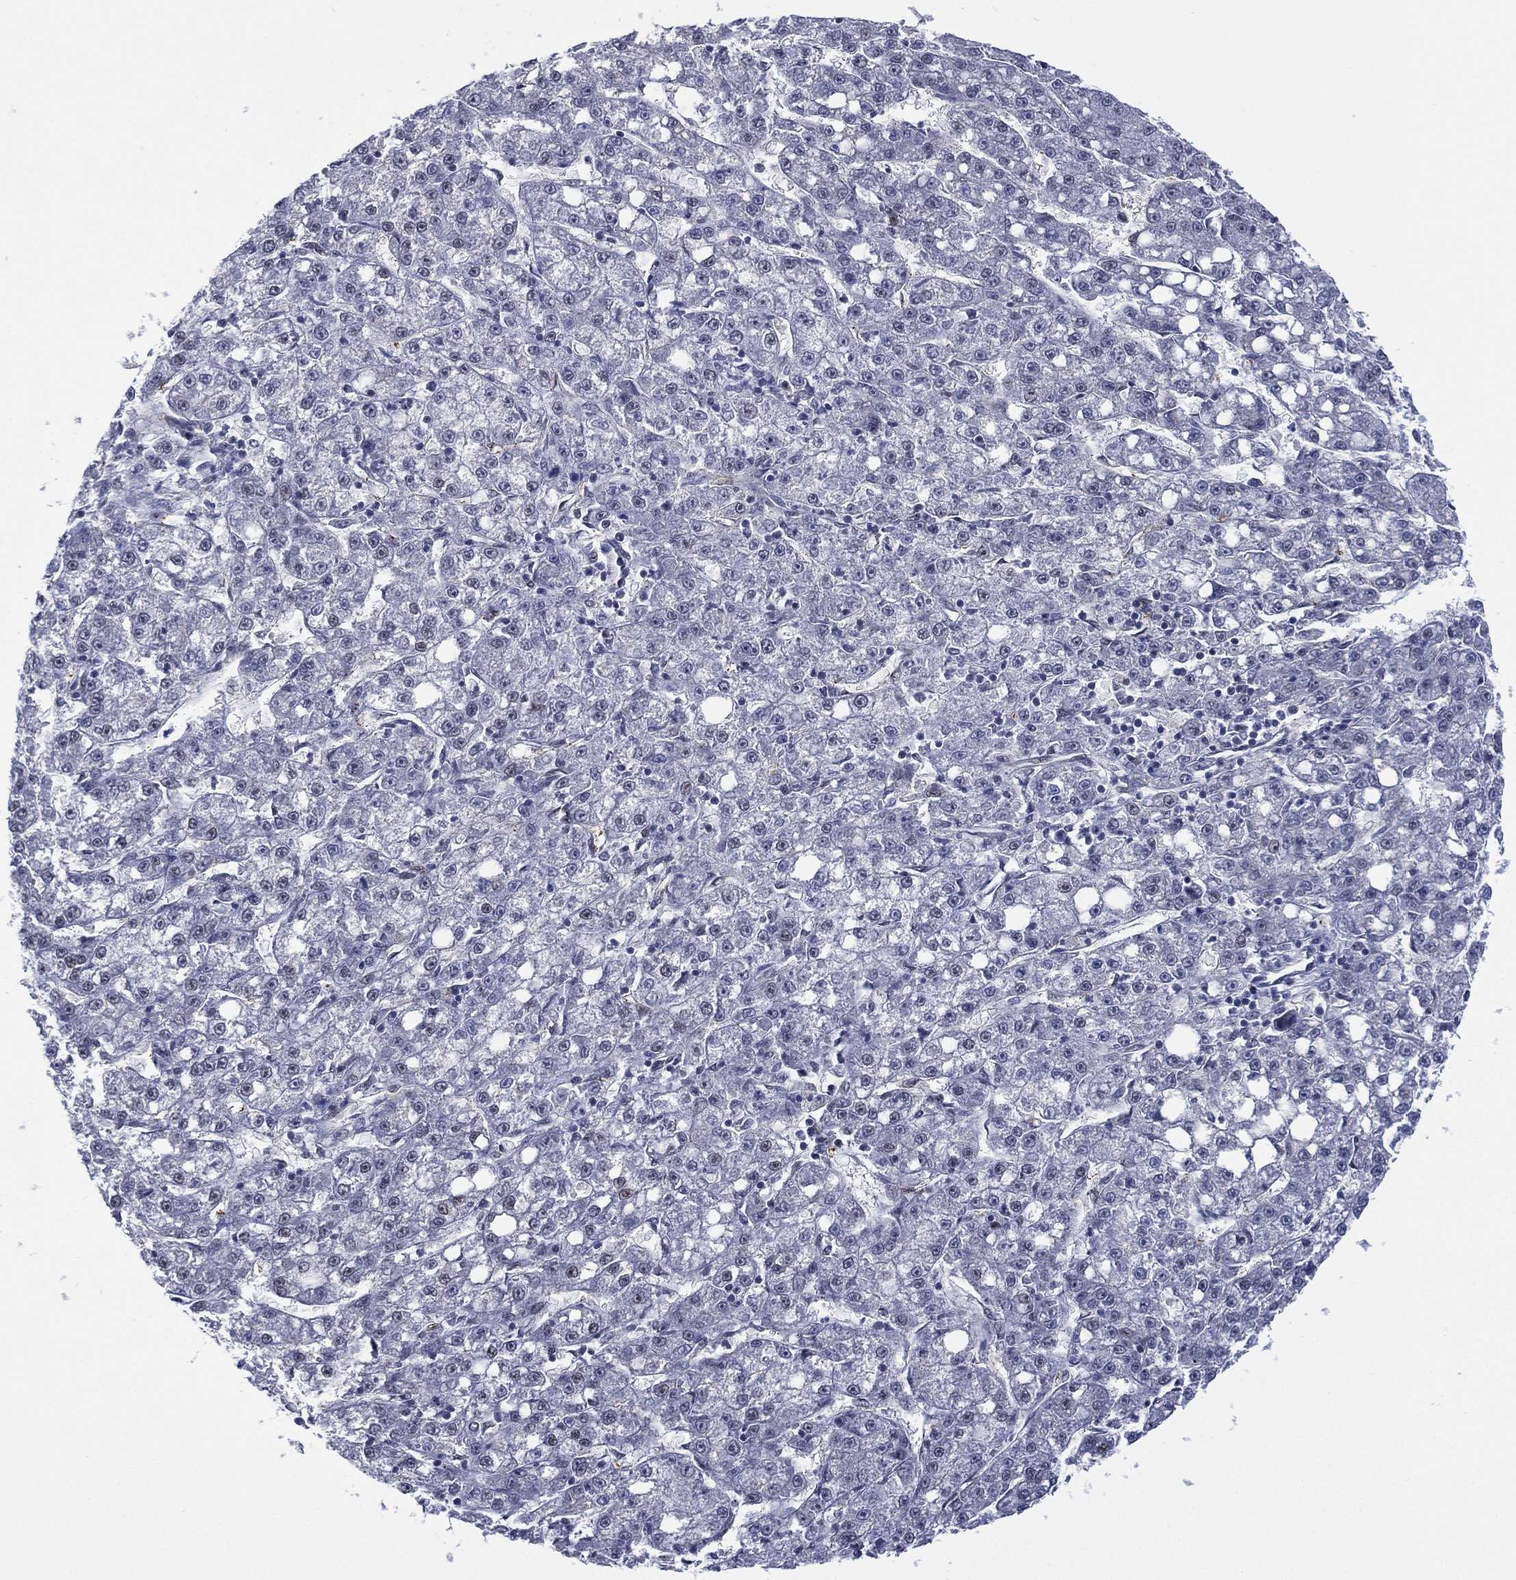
{"staining": {"intensity": "negative", "quantity": "none", "location": "none"}, "tissue": "liver cancer", "cell_type": "Tumor cells", "image_type": "cancer", "snomed": [{"axis": "morphology", "description": "Carcinoma, Hepatocellular, NOS"}, {"axis": "topography", "description": "Liver"}], "caption": "Tumor cells are negative for protein expression in human hepatocellular carcinoma (liver).", "gene": "GSE1", "patient": {"sex": "female", "age": 65}}